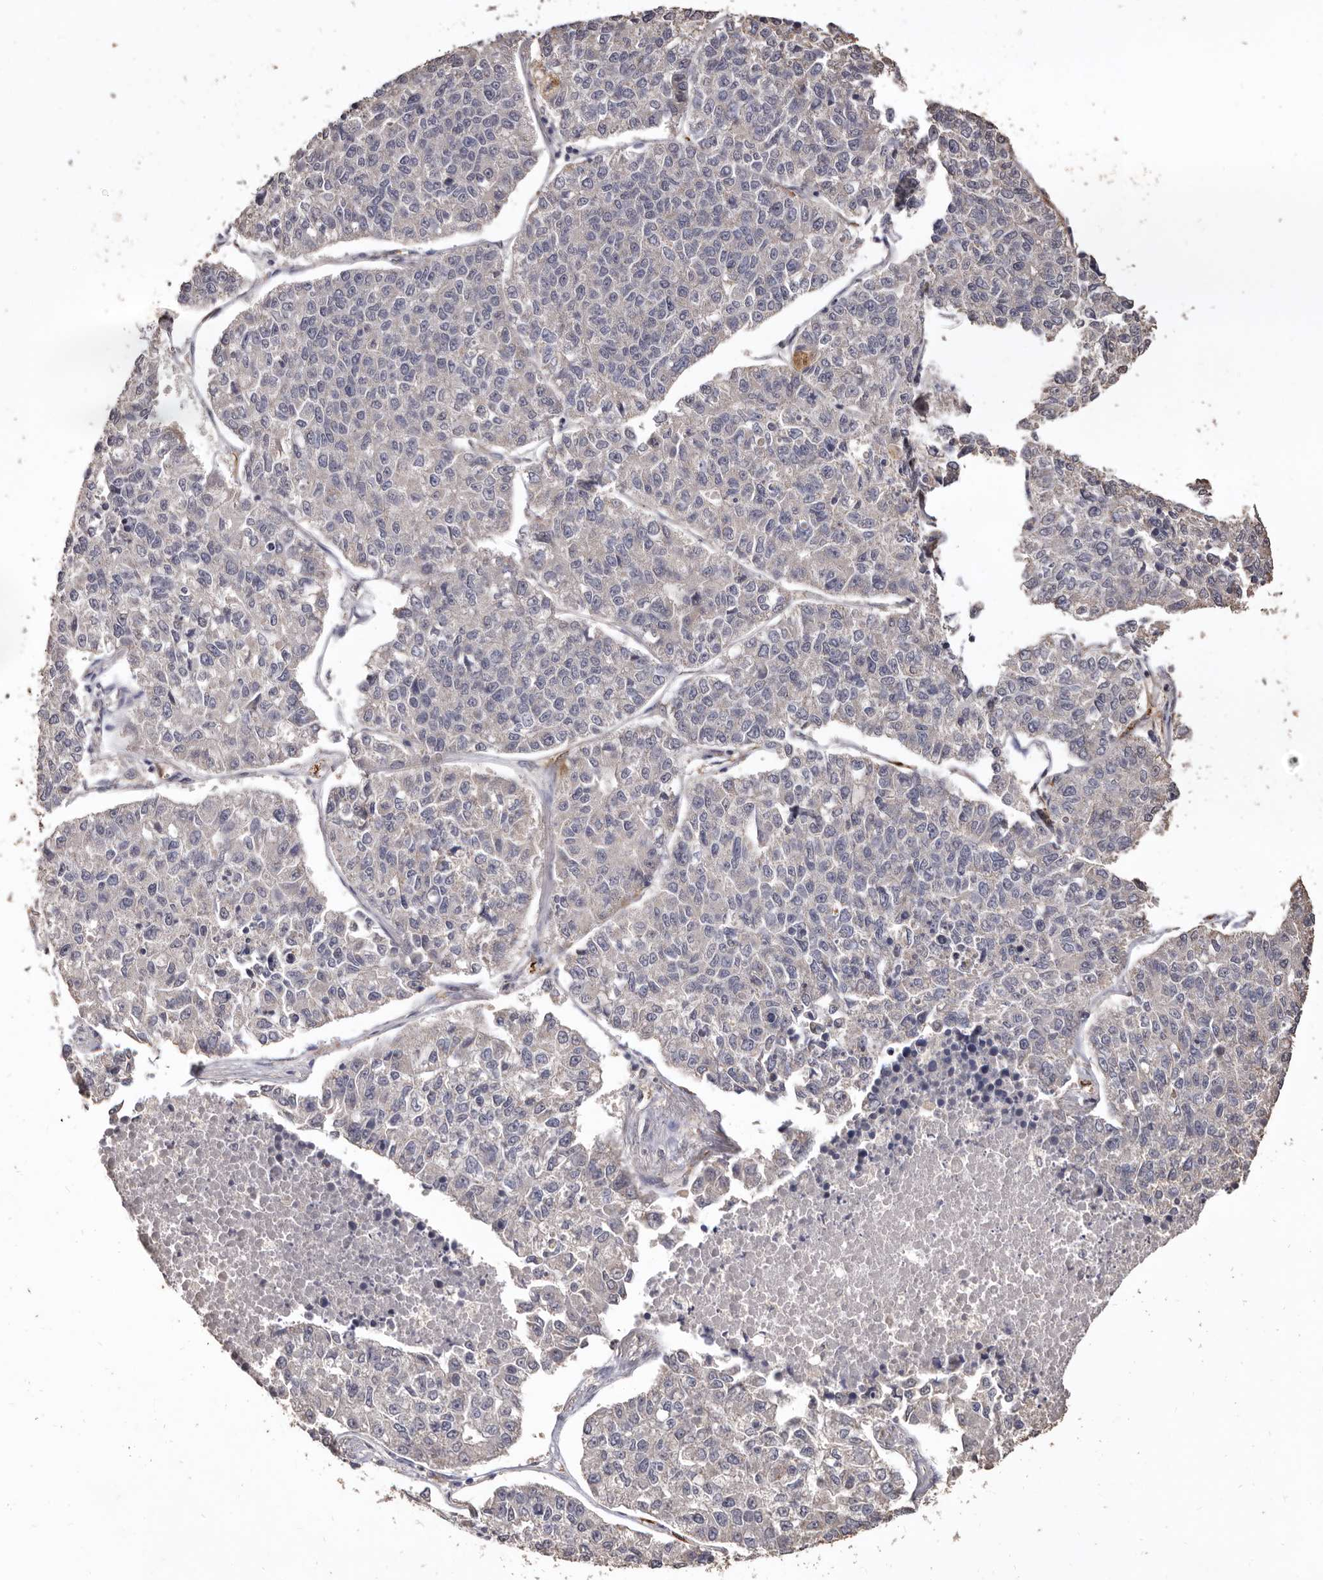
{"staining": {"intensity": "negative", "quantity": "none", "location": "none"}, "tissue": "lung cancer", "cell_type": "Tumor cells", "image_type": "cancer", "snomed": [{"axis": "morphology", "description": "Adenocarcinoma, NOS"}, {"axis": "topography", "description": "Lung"}], "caption": "An immunohistochemistry (IHC) photomicrograph of lung cancer is shown. There is no staining in tumor cells of lung cancer.", "gene": "INAVA", "patient": {"sex": "male", "age": 49}}